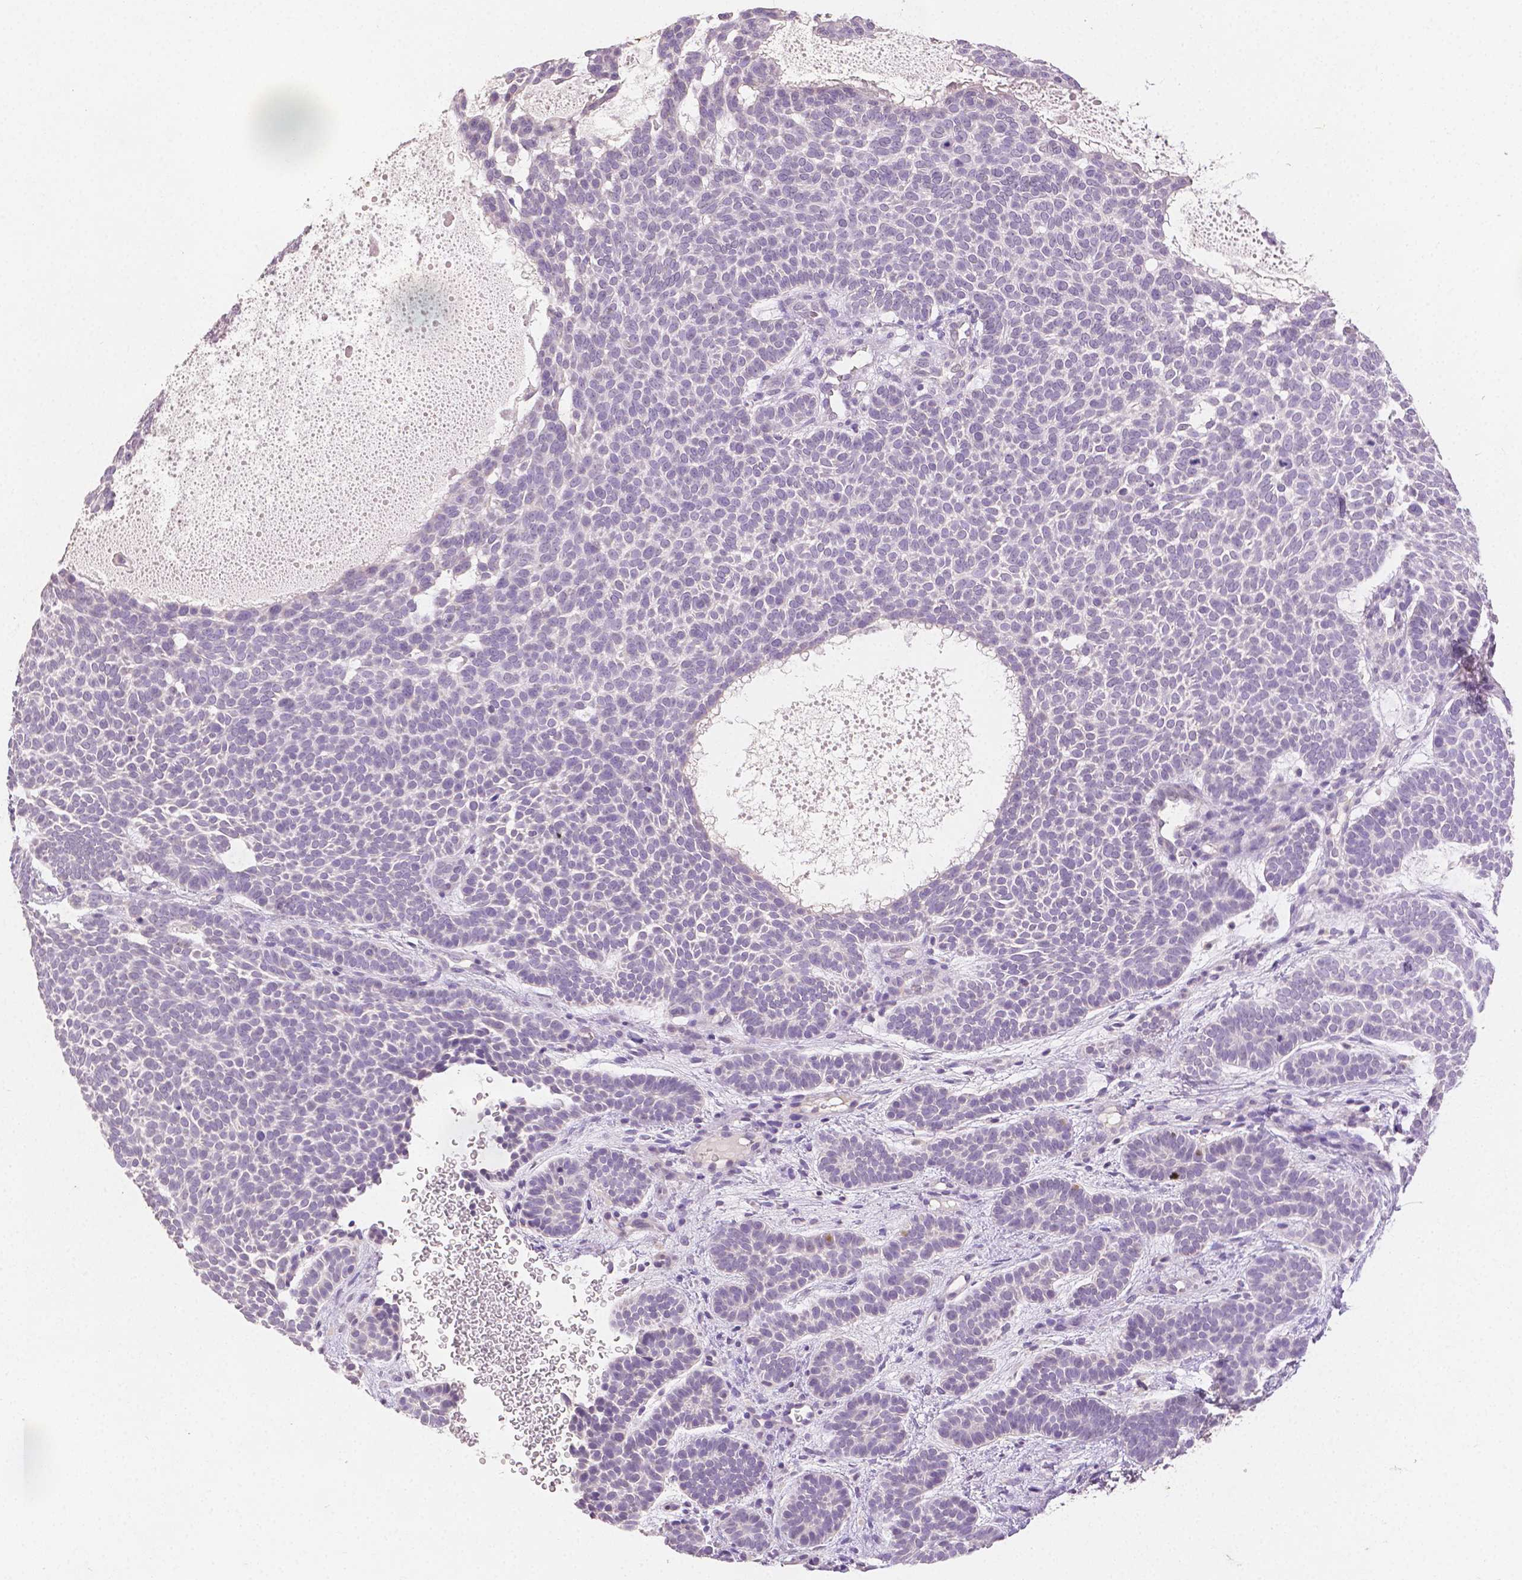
{"staining": {"intensity": "negative", "quantity": "none", "location": "none"}, "tissue": "skin cancer", "cell_type": "Tumor cells", "image_type": "cancer", "snomed": [{"axis": "morphology", "description": "Basal cell carcinoma"}, {"axis": "topography", "description": "Skin"}], "caption": "An immunohistochemistry (IHC) micrograph of skin basal cell carcinoma is shown. There is no staining in tumor cells of skin basal cell carcinoma.", "gene": "TGM1", "patient": {"sex": "female", "age": 82}}